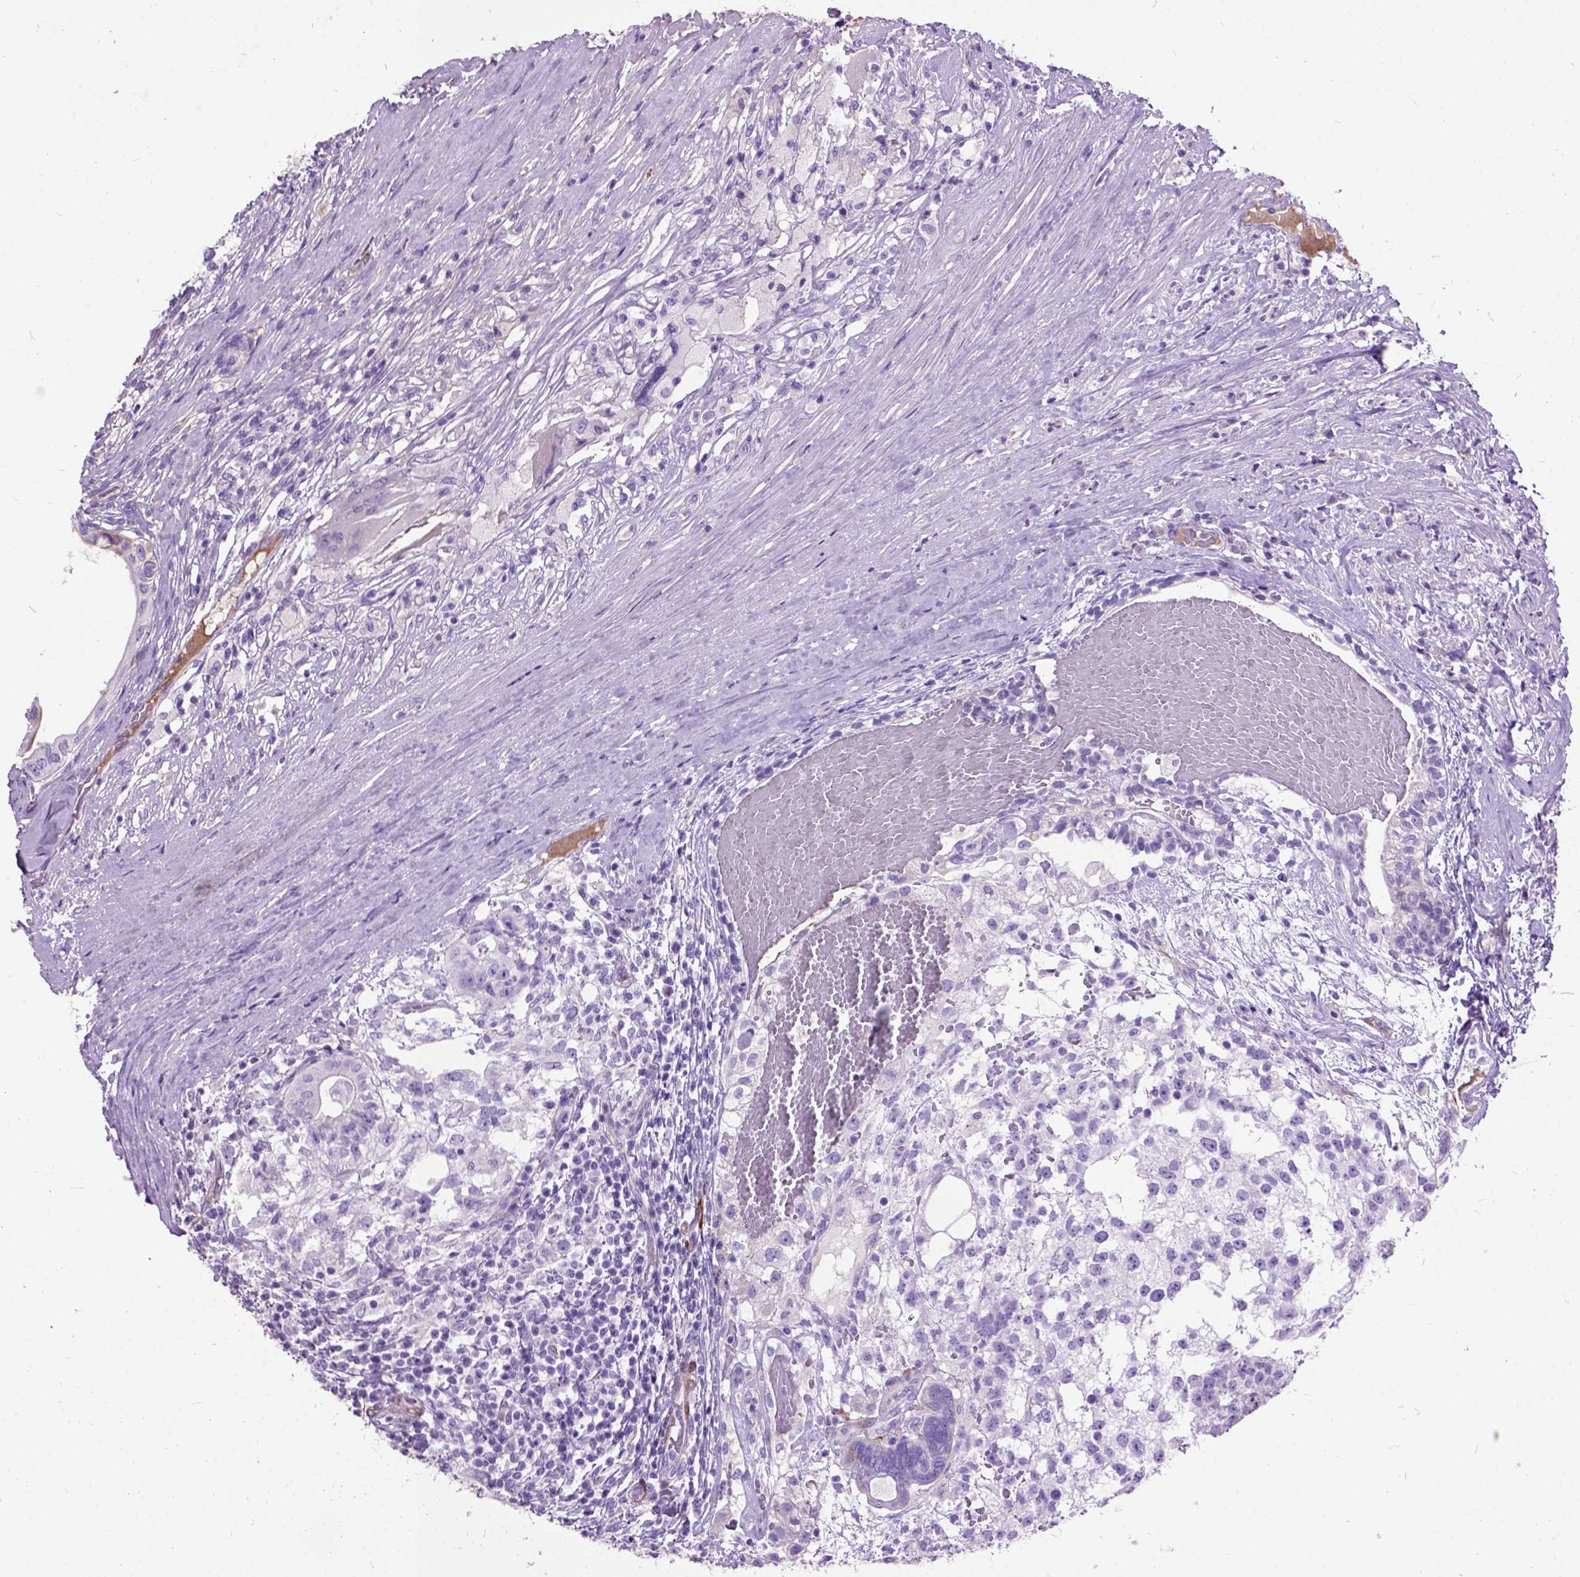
{"staining": {"intensity": "negative", "quantity": "none", "location": "none"}, "tissue": "testis cancer", "cell_type": "Tumor cells", "image_type": "cancer", "snomed": [{"axis": "morphology", "description": "Seminoma, NOS"}, {"axis": "morphology", "description": "Carcinoma, Embryonal, NOS"}, {"axis": "topography", "description": "Testis"}], "caption": "A high-resolution micrograph shows immunohistochemistry staining of testis embryonal carcinoma, which demonstrates no significant expression in tumor cells.", "gene": "MAPT", "patient": {"sex": "male", "age": 41}}